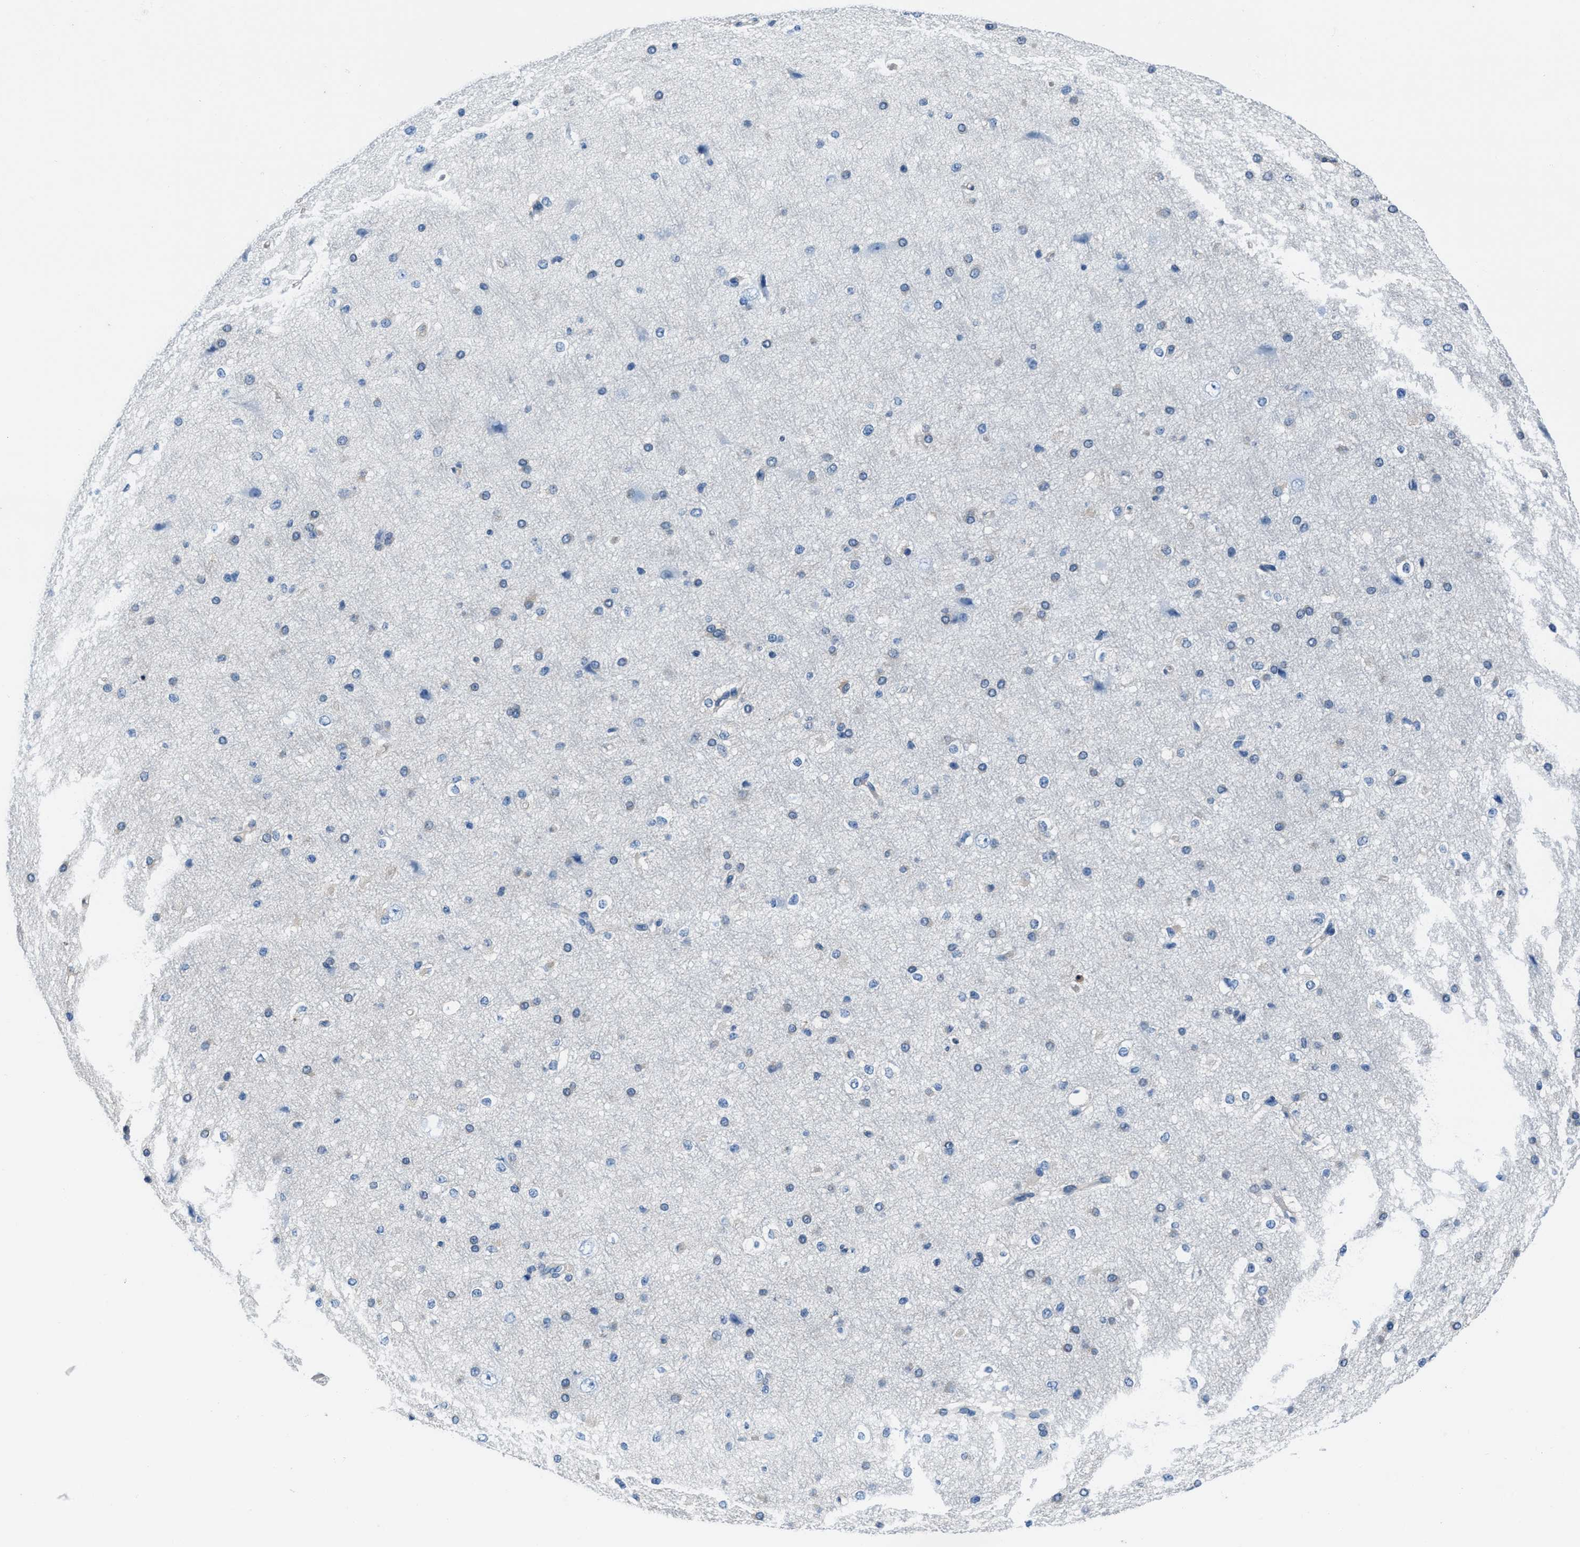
{"staining": {"intensity": "negative", "quantity": "none", "location": "none"}, "tissue": "cerebral cortex", "cell_type": "Endothelial cells", "image_type": "normal", "snomed": [{"axis": "morphology", "description": "Normal tissue, NOS"}, {"axis": "morphology", "description": "Developmental malformation"}, {"axis": "topography", "description": "Cerebral cortex"}], "caption": "The micrograph reveals no significant staining in endothelial cells of cerebral cortex. (Stains: DAB IHC with hematoxylin counter stain, Microscopy: brightfield microscopy at high magnification).", "gene": "NUDT5", "patient": {"sex": "female", "age": 30}}